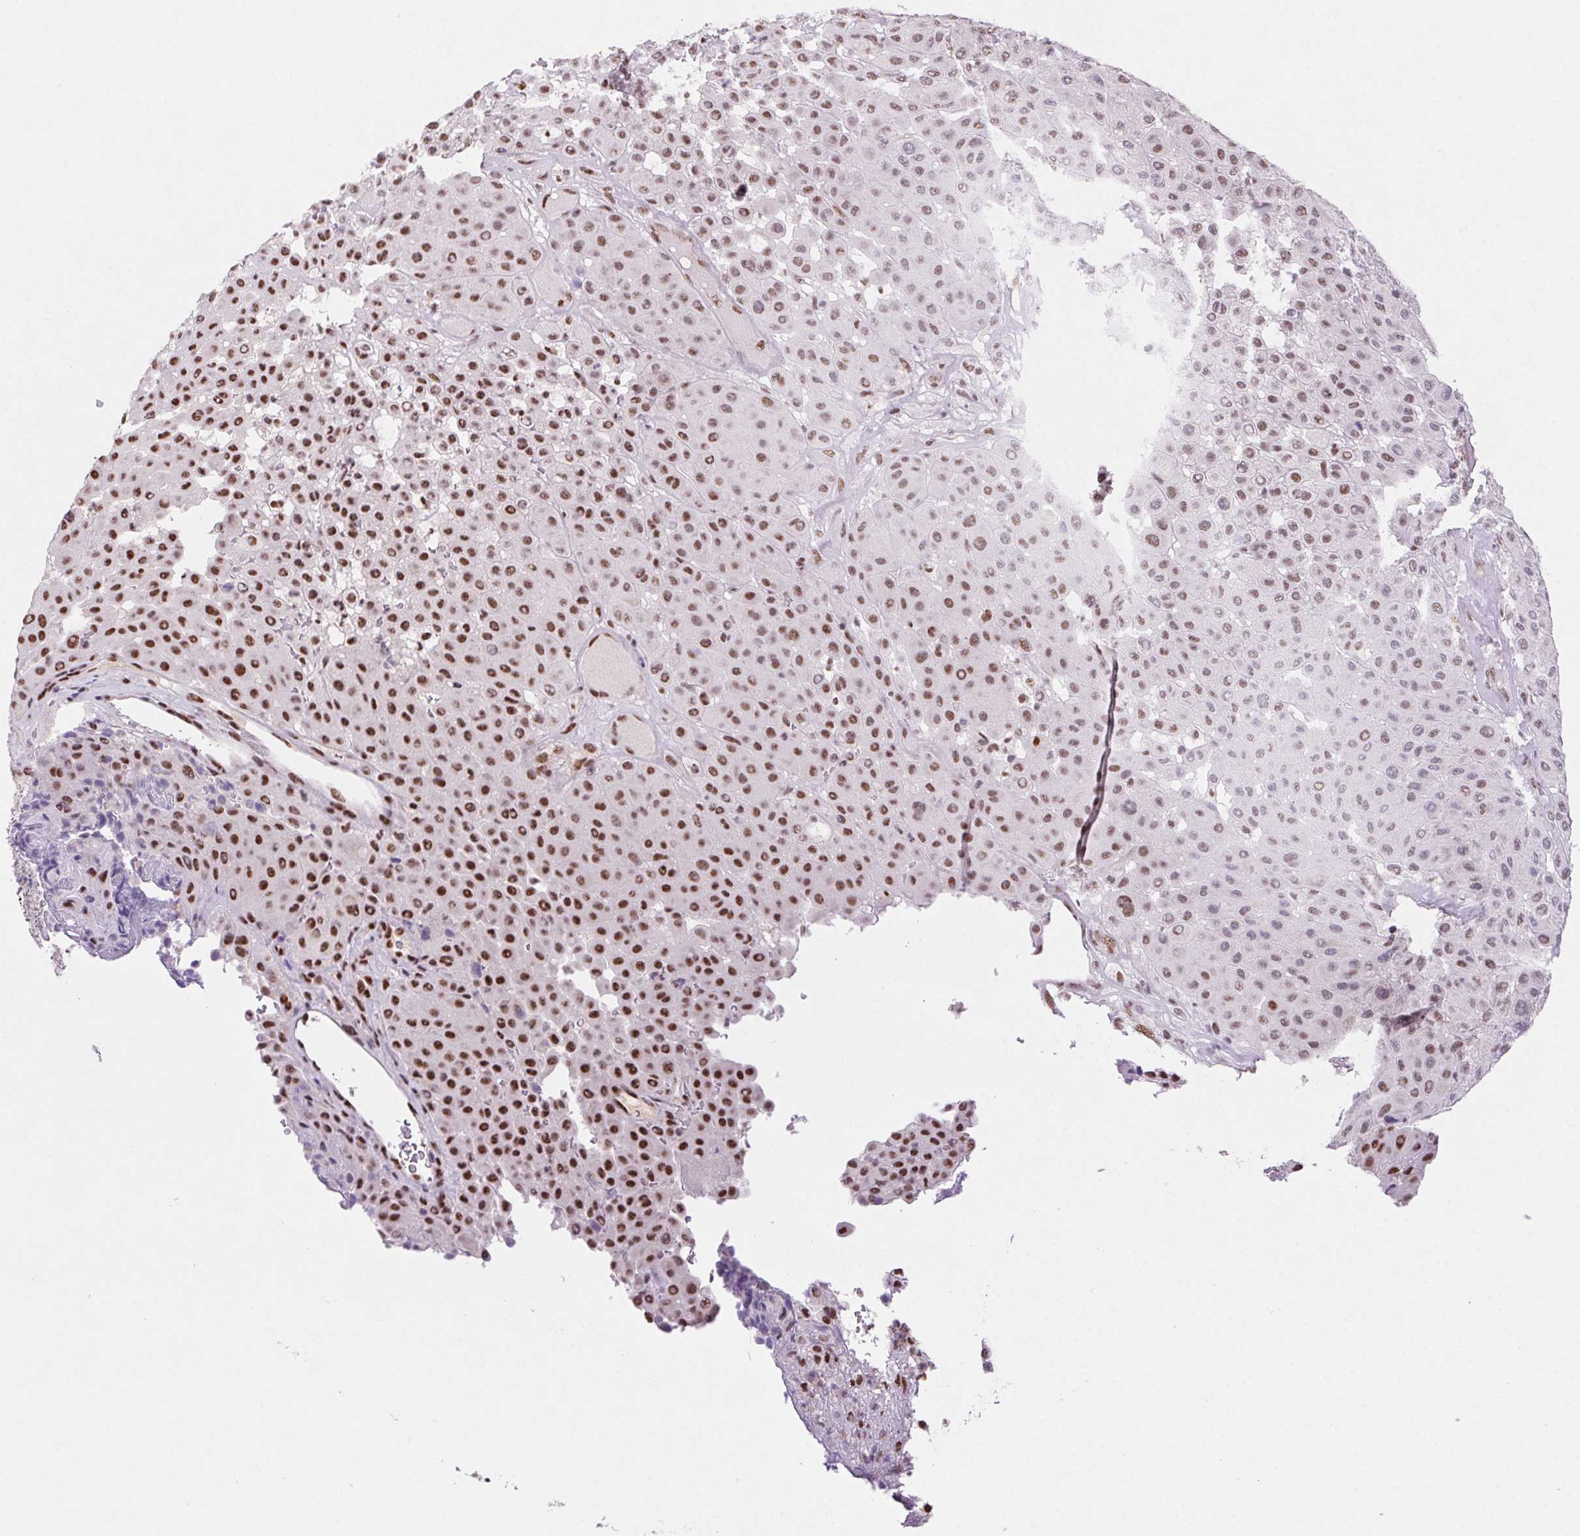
{"staining": {"intensity": "moderate", "quantity": ">75%", "location": "nuclear"}, "tissue": "melanoma", "cell_type": "Tumor cells", "image_type": "cancer", "snomed": [{"axis": "morphology", "description": "Malignant melanoma, Metastatic site"}, {"axis": "topography", "description": "Smooth muscle"}], "caption": "Human malignant melanoma (metastatic site) stained with a brown dye demonstrates moderate nuclear positive positivity in approximately >75% of tumor cells.", "gene": "DPPA5", "patient": {"sex": "male", "age": 41}}